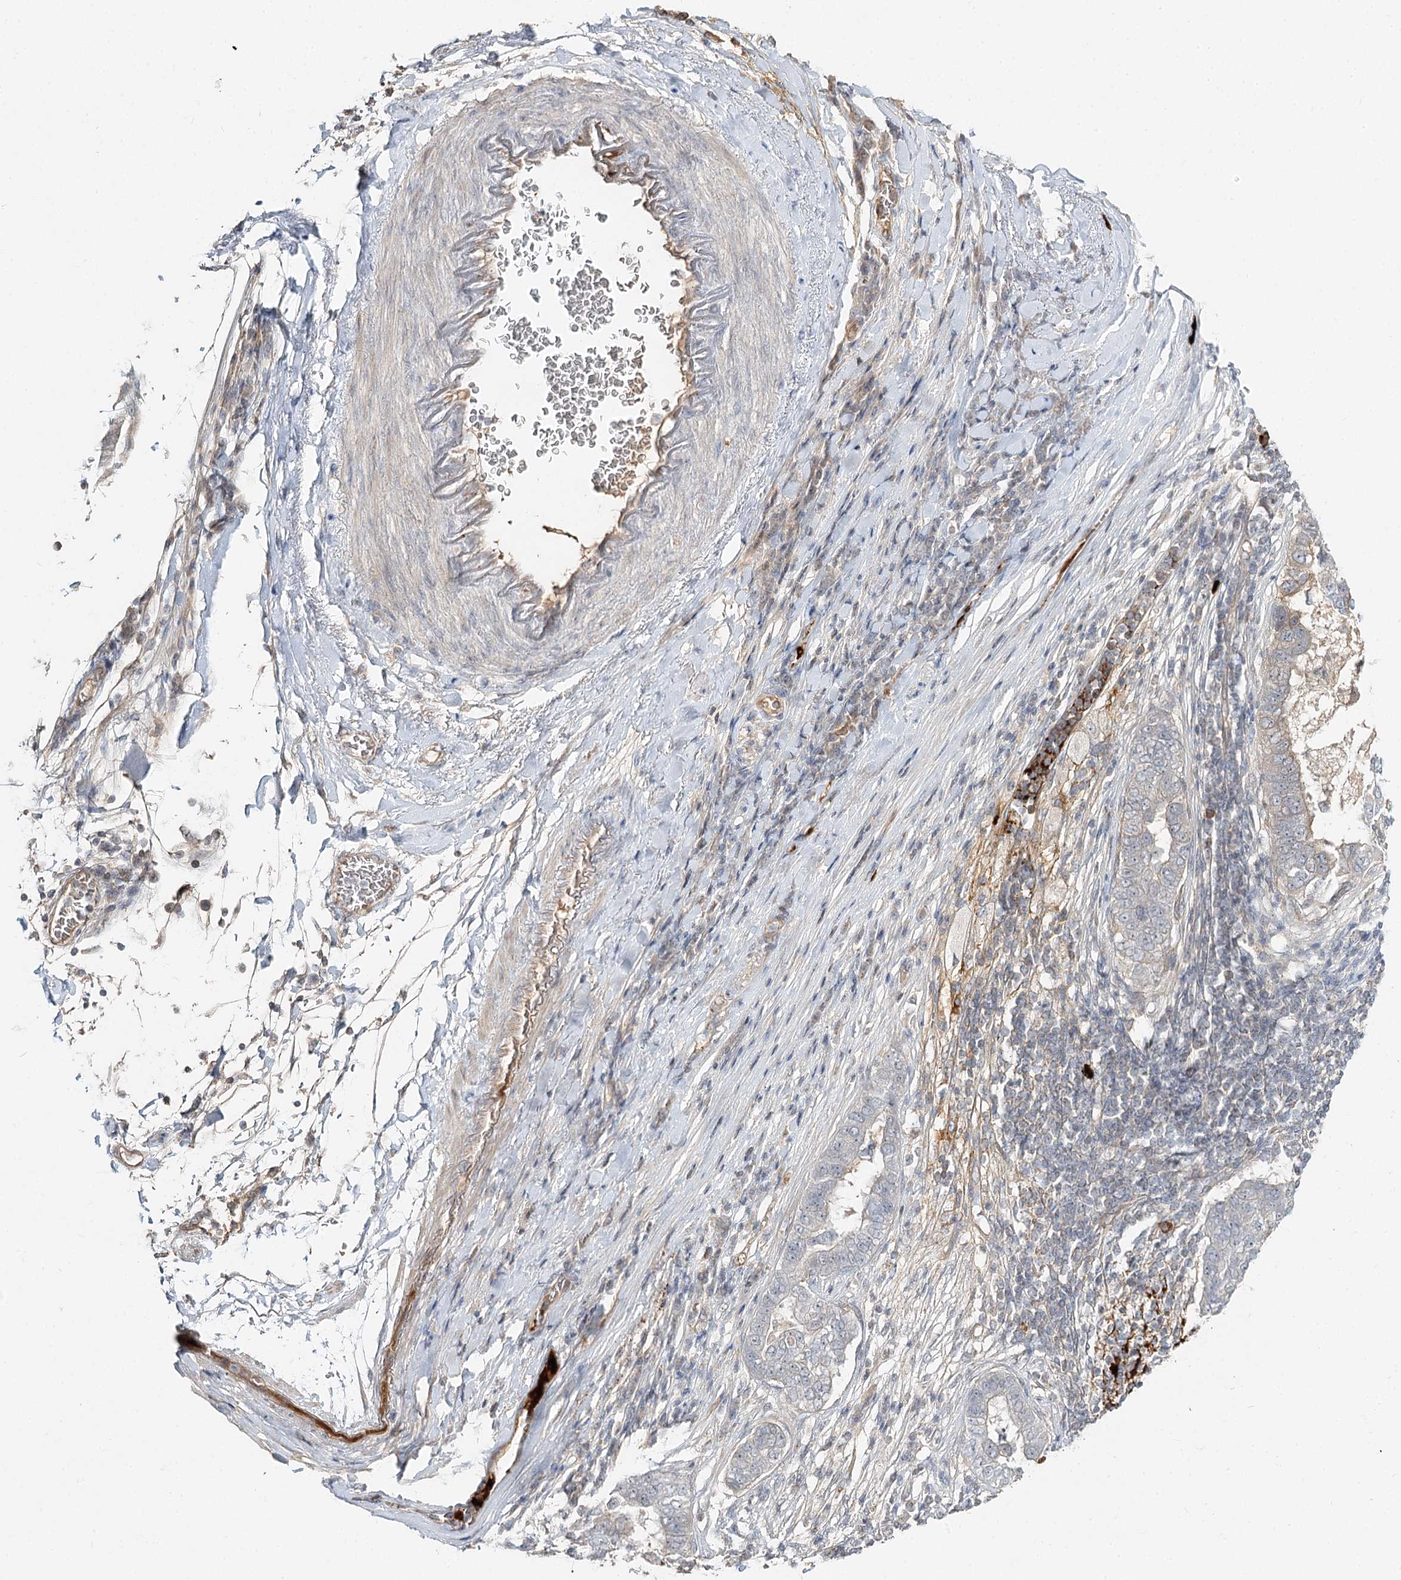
{"staining": {"intensity": "negative", "quantity": "none", "location": "none"}, "tissue": "pancreatic cancer", "cell_type": "Tumor cells", "image_type": "cancer", "snomed": [{"axis": "morphology", "description": "Adenocarcinoma, NOS"}, {"axis": "topography", "description": "Pancreas"}], "caption": "Immunohistochemistry (IHC) micrograph of human pancreatic cancer stained for a protein (brown), which demonstrates no expression in tumor cells.", "gene": "GUCY2C", "patient": {"sex": "female", "age": 61}}